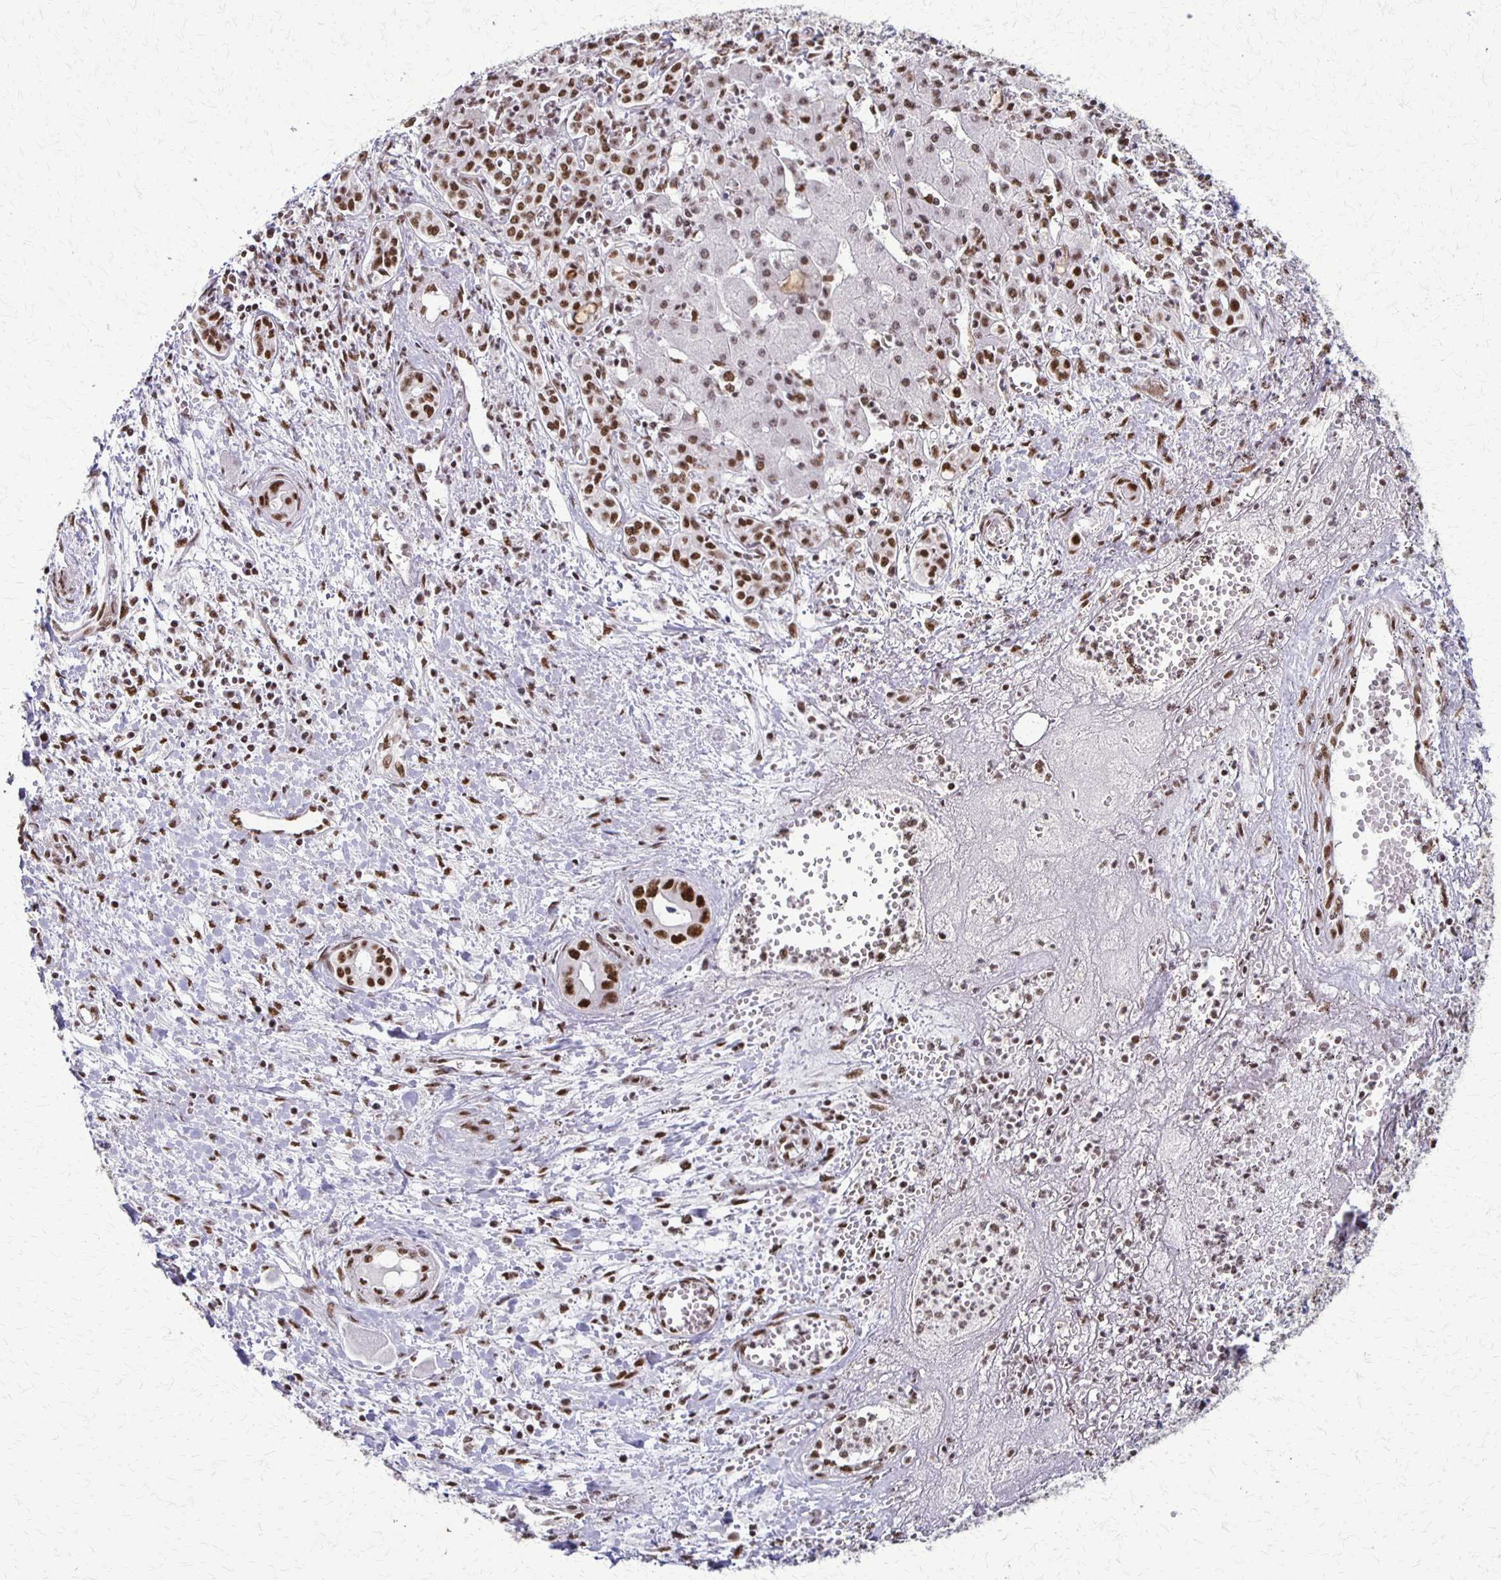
{"staining": {"intensity": "strong", "quantity": ">75%", "location": "nuclear"}, "tissue": "liver cancer", "cell_type": "Tumor cells", "image_type": "cancer", "snomed": [{"axis": "morphology", "description": "Cholangiocarcinoma"}, {"axis": "topography", "description": "Liver"}], "caption": "About >75% of tumor cells in human cholangiocarcinoma (liver) display strong nuclear protein expression as visualized by brown immunohistochemical staining.", "gene": "XRCC6", "patient": {"sex": "female", "age": 64}}